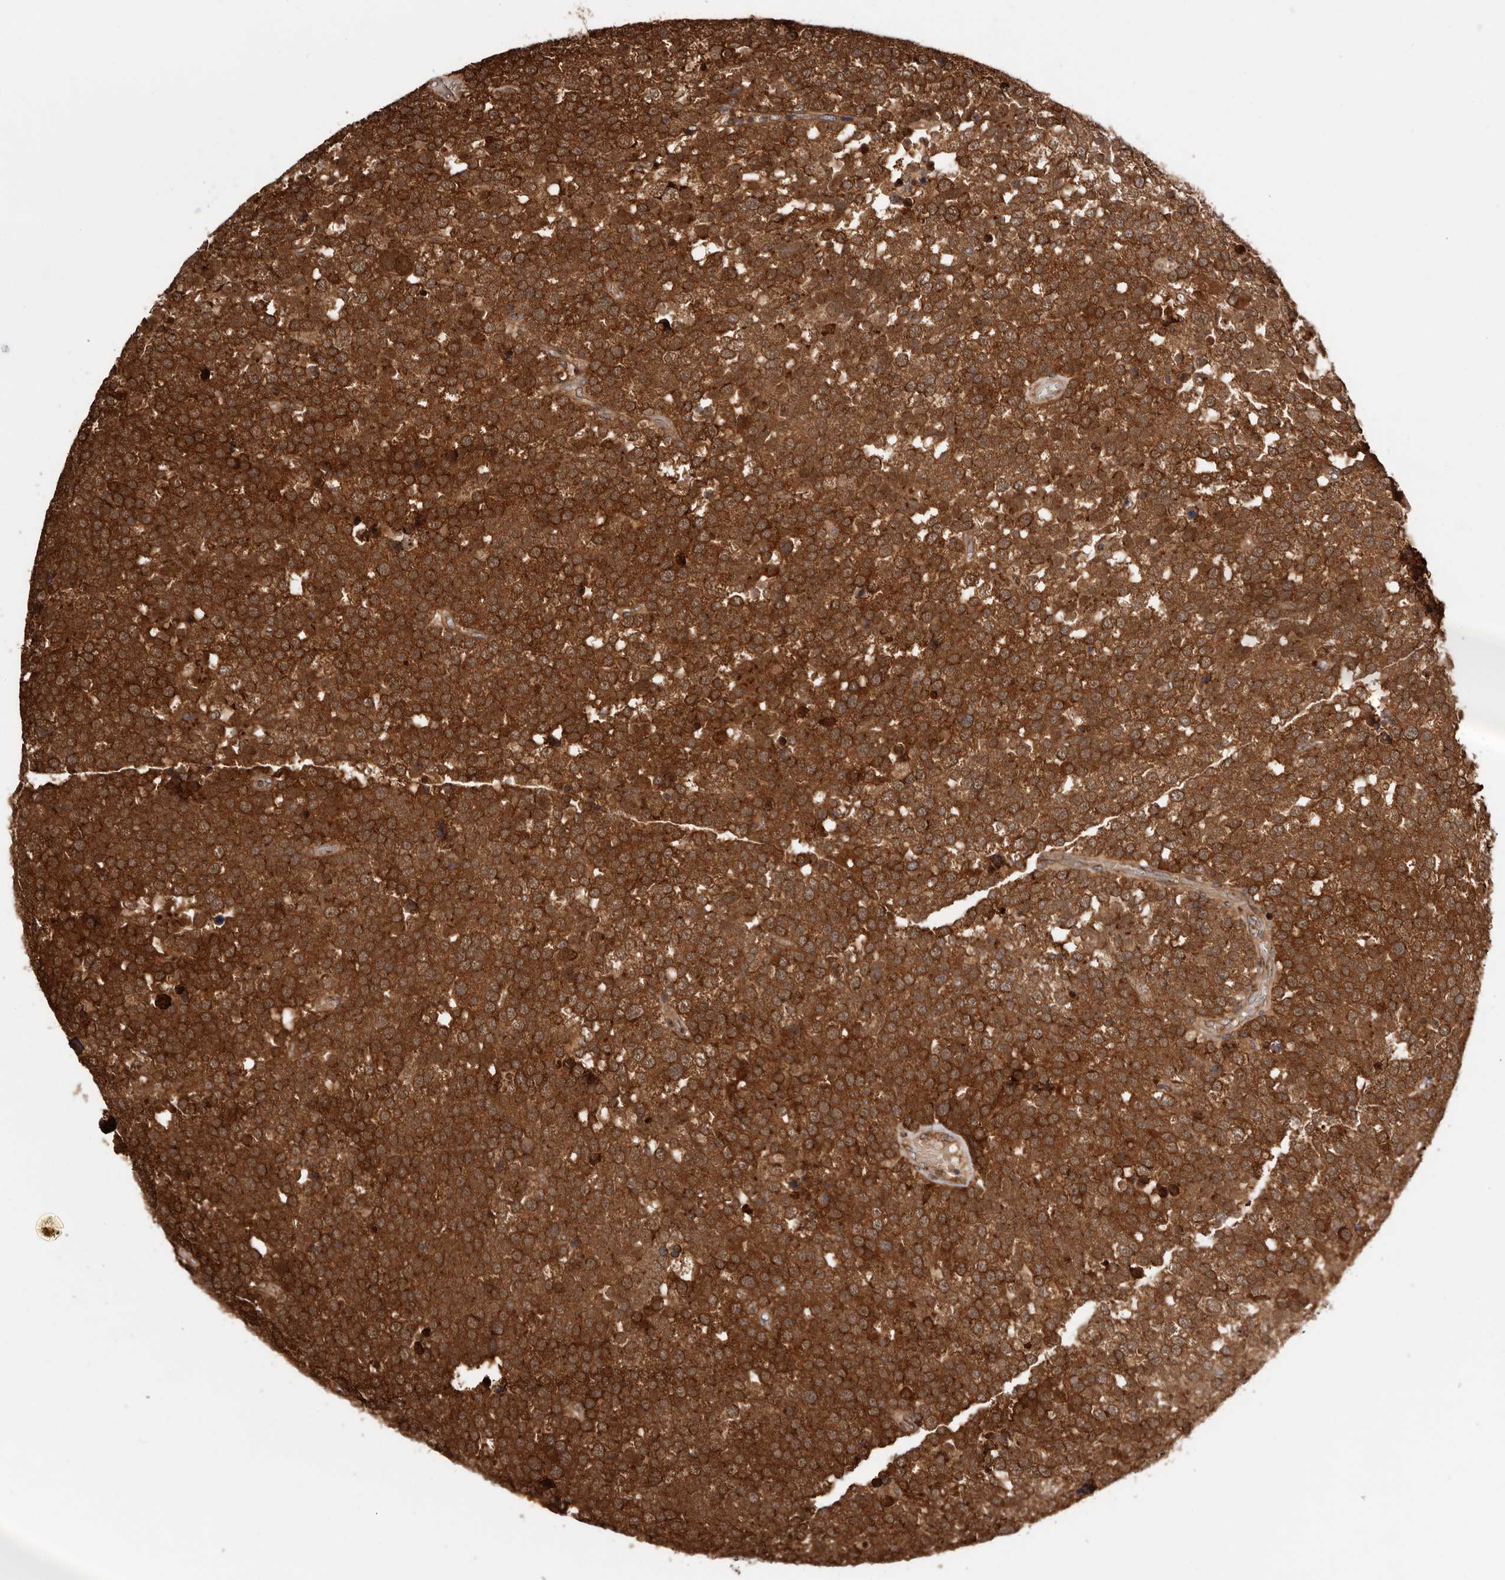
{"staining": {"intensity": "strong", "quantity": ">75%", "location": "cytoplasmic/membranous"}, "tissue": "testis cancer", "cell_type": "Tumor cells", "image_type": "cancer", "snomed": [{"axis": "morphology", "description": "Seminoma, NOS"}, {"axis": "topography", "description": "Testis"}], "caption": "Tumor cells exhibit high levels of strong cytoplasmic/membranous expression in approximately >75% of cells in human seminoma (testis).", "gene": "GPR27", "patient": {"sex": "male", "age": 71}}